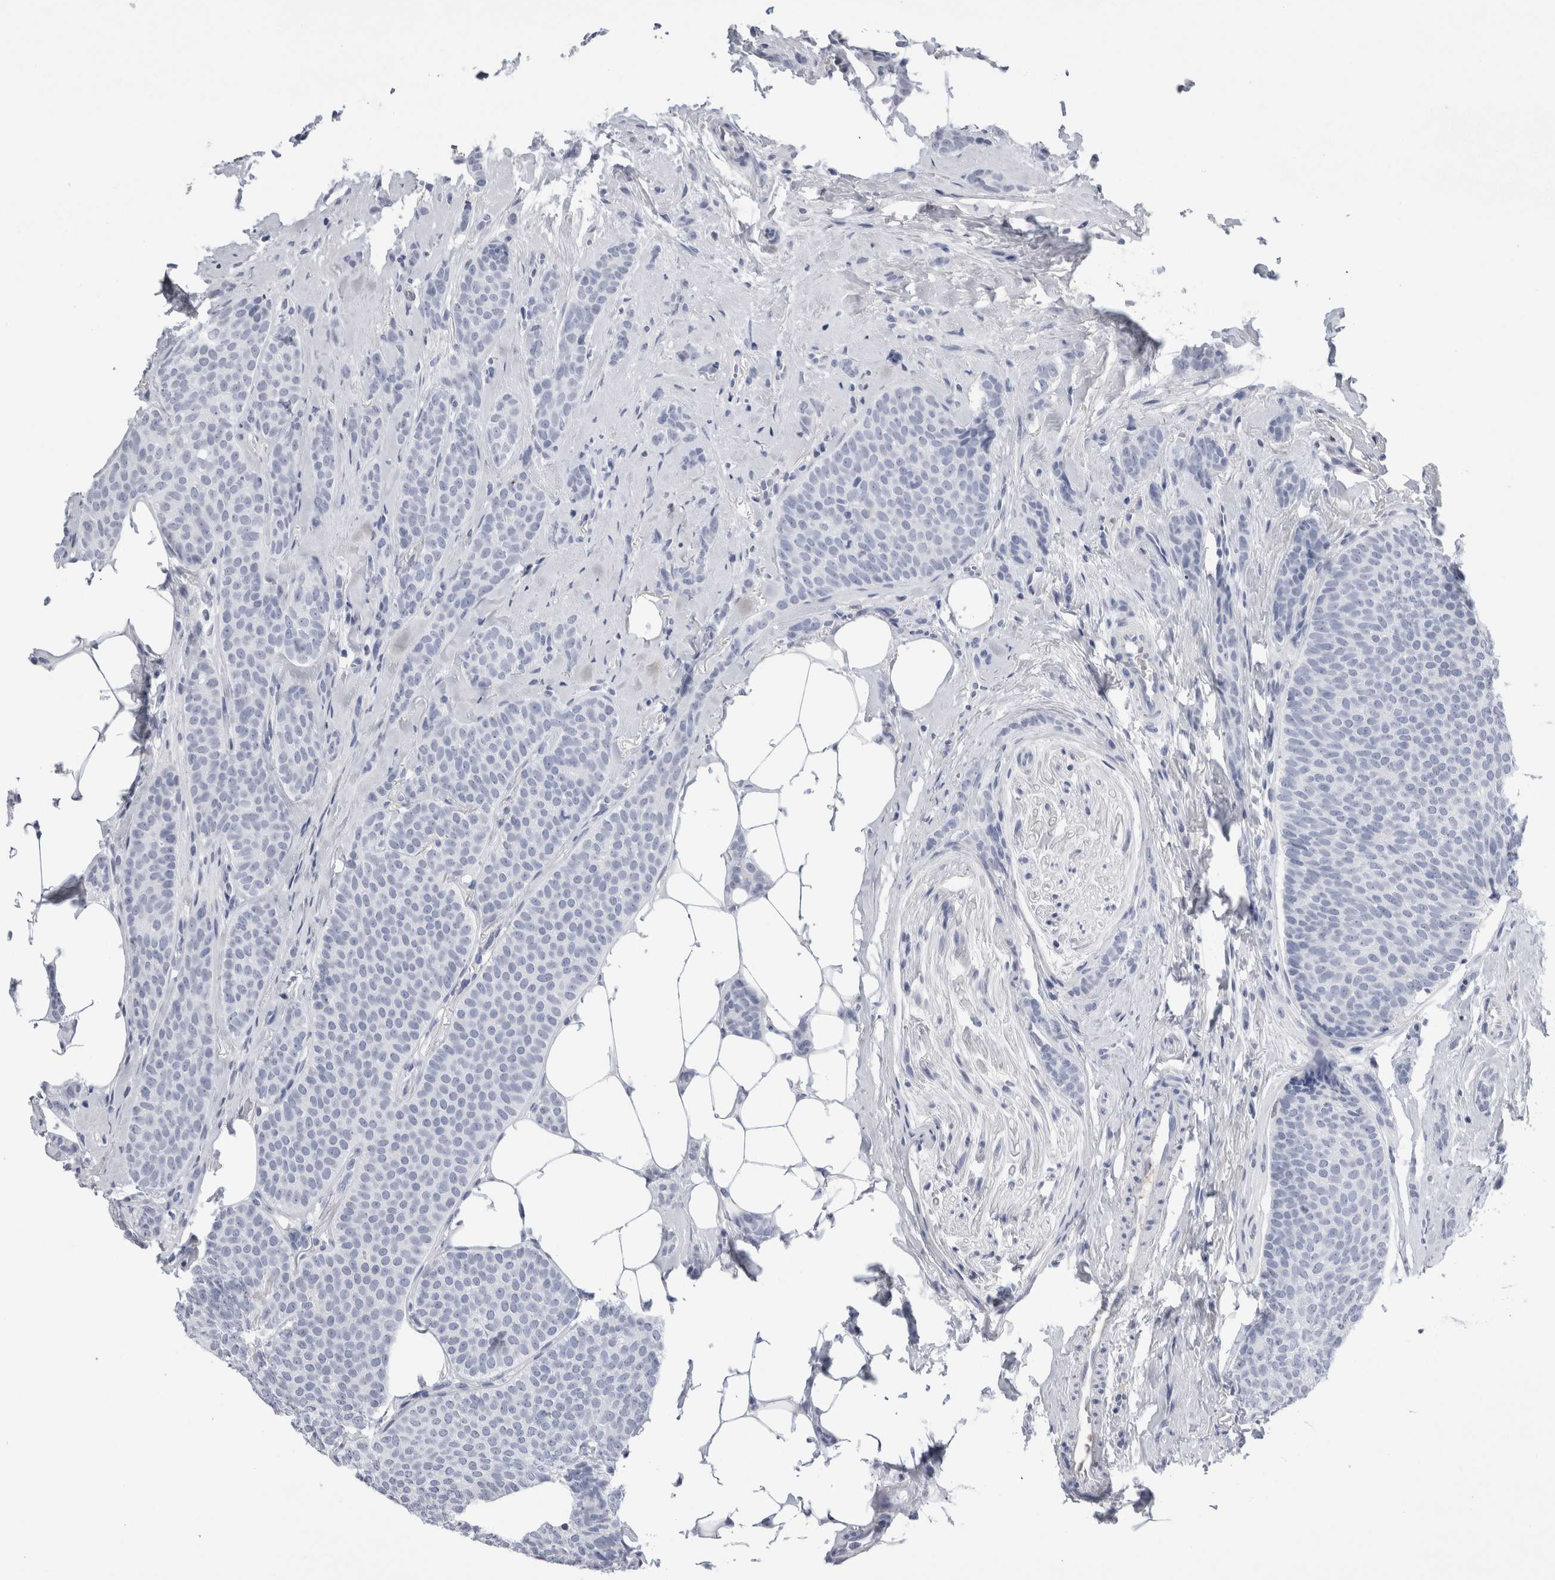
{"staining": {"intensity": "negative", "quantity": "none", "location": "none"}, "tissue": "breast cancer", "cell_type": "Tumor cells", "image_type": "cancer", "snomed": [{"axis": "morphology", "description": "Lobular carcinoma"}, {"axis": "topography", "description": "Skin"}, {"axis": "topography", "description": "Breast"}], "caption": "Immunohistochemistry of human breast lobular carcinoma shows no positivity in tumor cells.", "gene": "S100A12", "patient": {"sex": "female", "age": 46}}